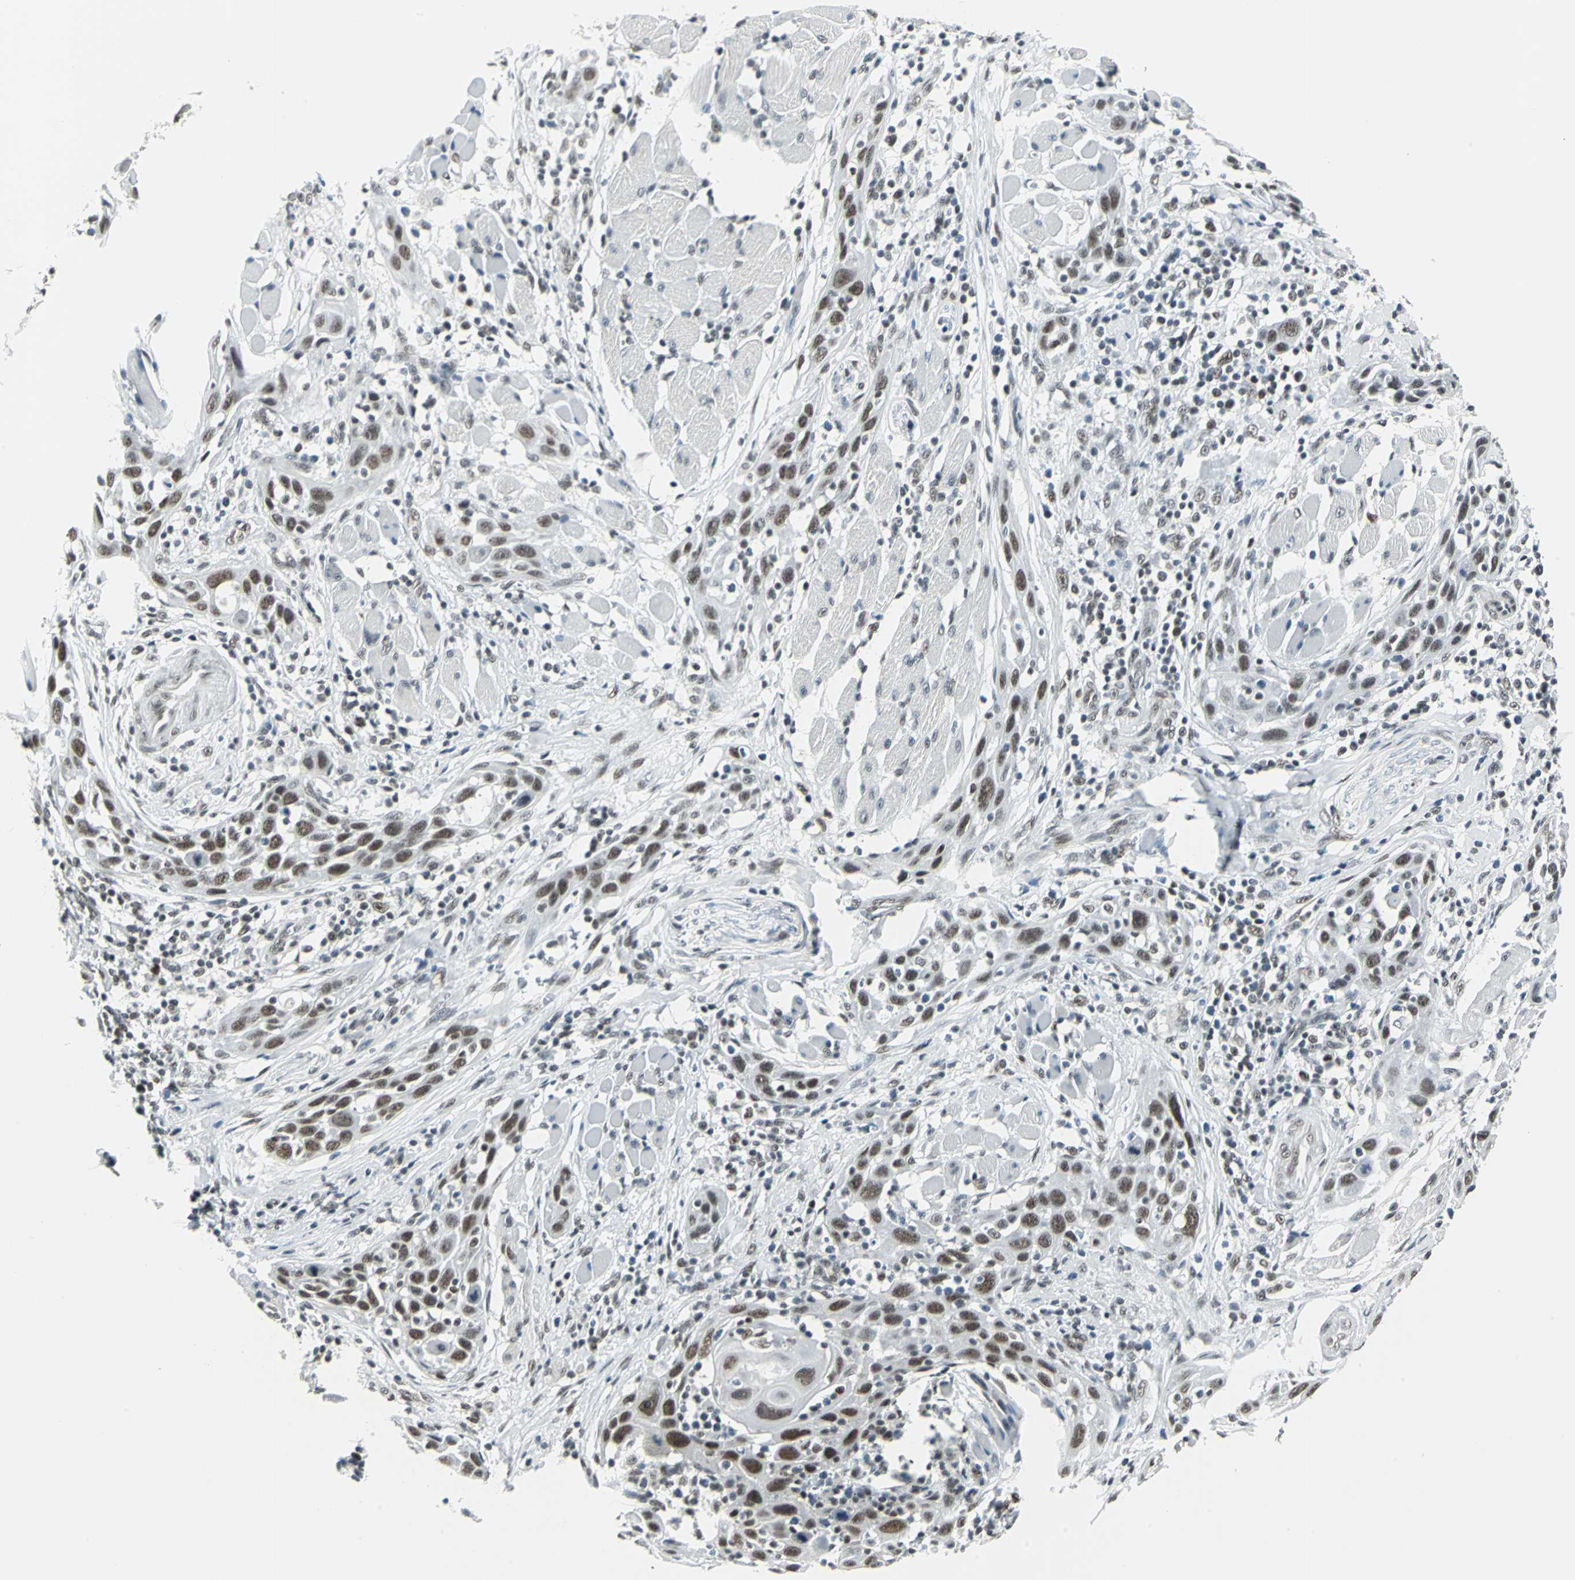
{"staining": {"intensity": "moderate", "quantity": ">75%", "location": "nuclear"}, "tissue": "head and neck cancer", "cell_type": "Tumor cells", "image_type": "cancer", "snomed": [{"axis": "morphology", "description": "Squamous cell carcinoma, NOS"}, {"axis": "topography", "description": "Oral tissue"}, {"axis": "topography", "description": "Head-Neck"}], "caption": "Immunohistochemical staining of human squamous cell carcinoma (head and neck) demonstrates medium levels of moderate nuclear protein positivity in approximately >75% of tumor cells. Using DAB (3,3'-diaminobenzidine) (brown) and hematoxylin (blue) stains, captured at high magnification using brightfield microscopy.", "gene": "ADNP", "patient": {"sex": "female", "age": 50}}